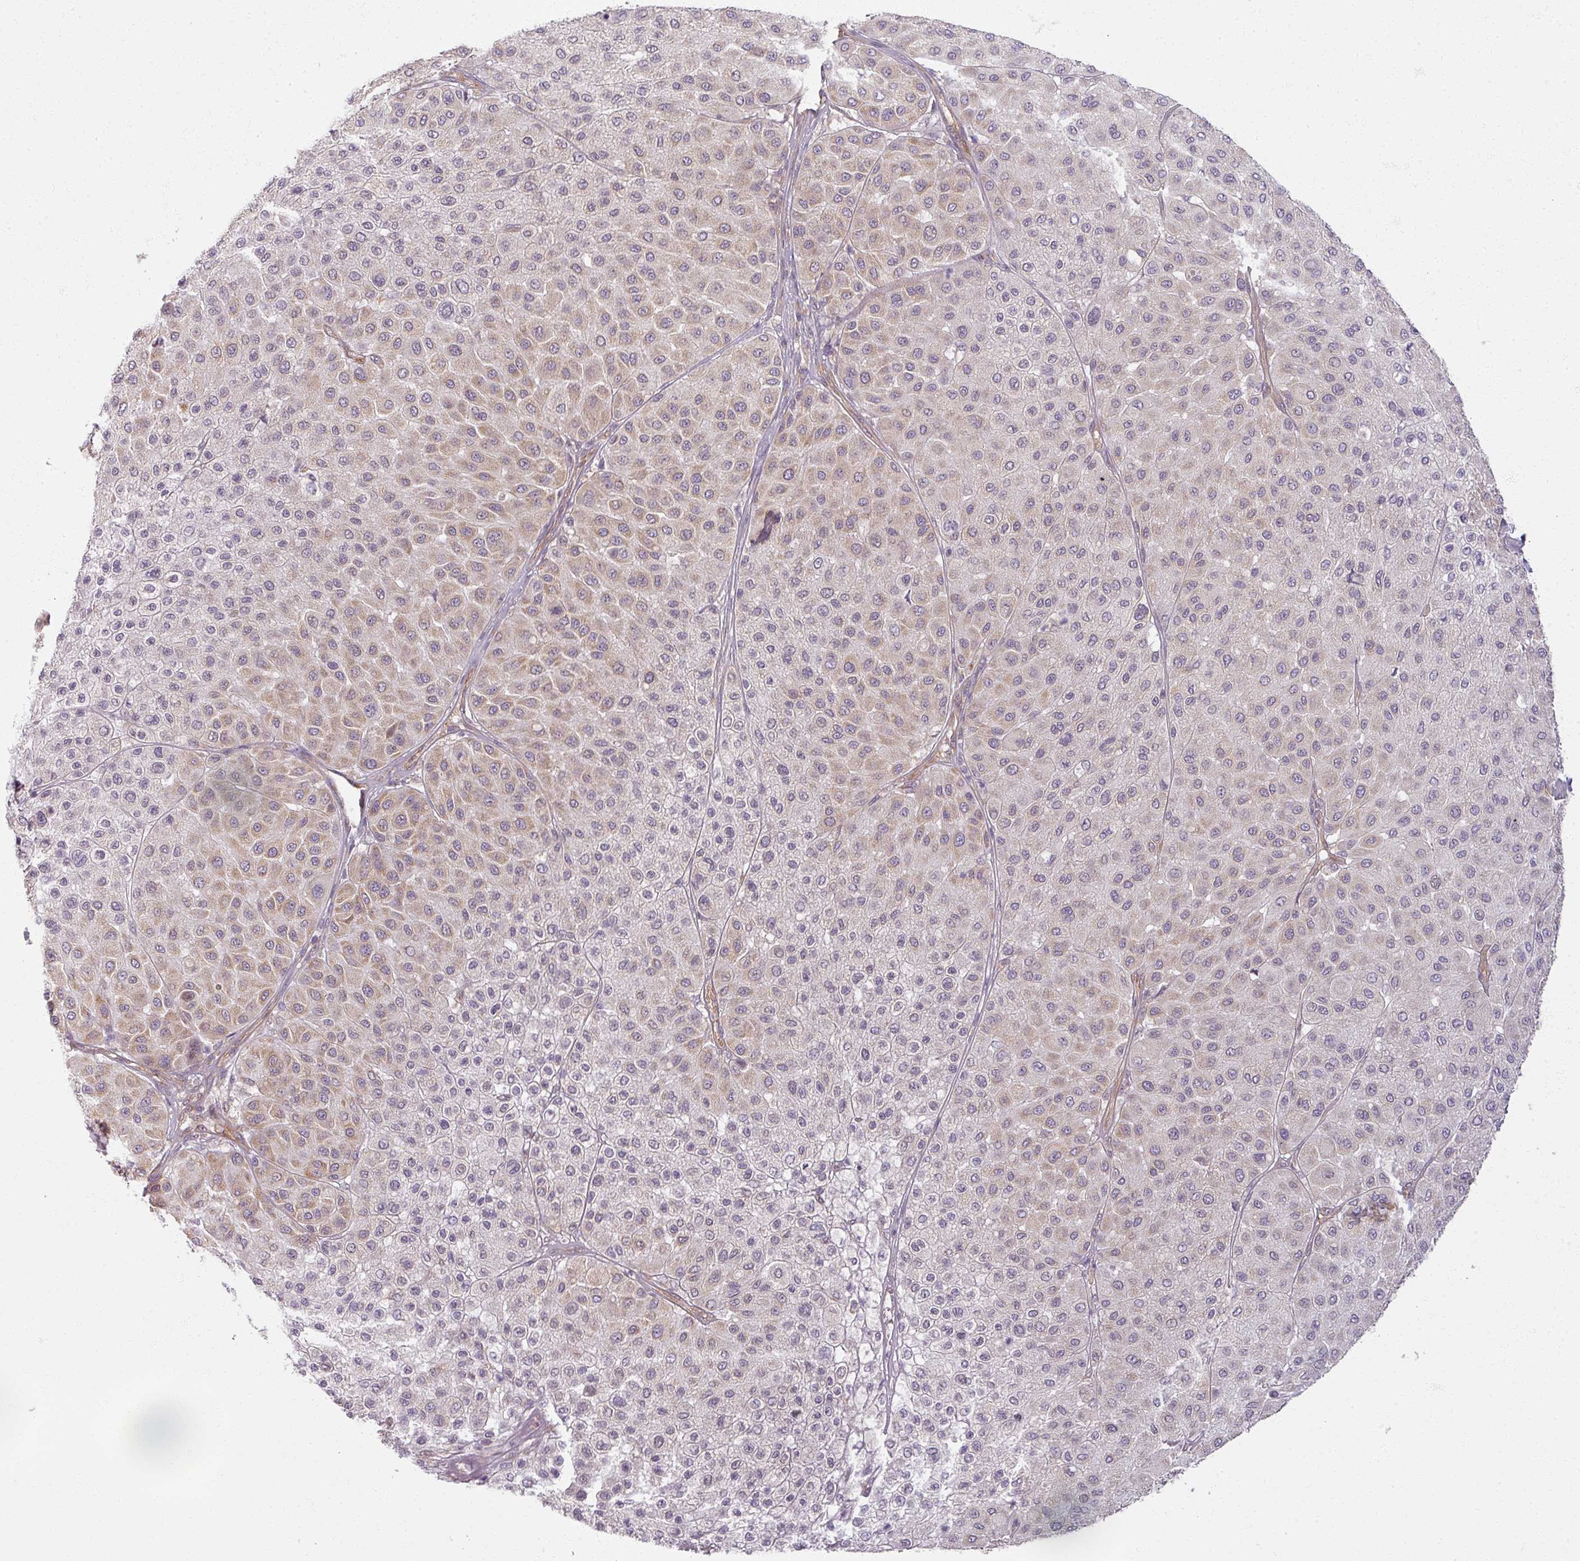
{"staining": {"intensity": "weak", "quantity": "<25%", "location": "cytoplasmic/membranous"}, "tissue": "melanoma", "cell_type": "Tumor cells", "image_type": "cancer", "snomed": [{"axis": "morphology", "description": "Malignant melanoma, Metastatic site"}, {"axis": "topography", "description": "Smooth muscle"}], "caption": "DAB (3,3'-diaminobenzidine) immunohistochemical staining of malignant melanoma (metastatic site) shows no significant expression in tumor cells.", "gene": "AGPAT4", "patient": {"sex": "male", "age": 41}}